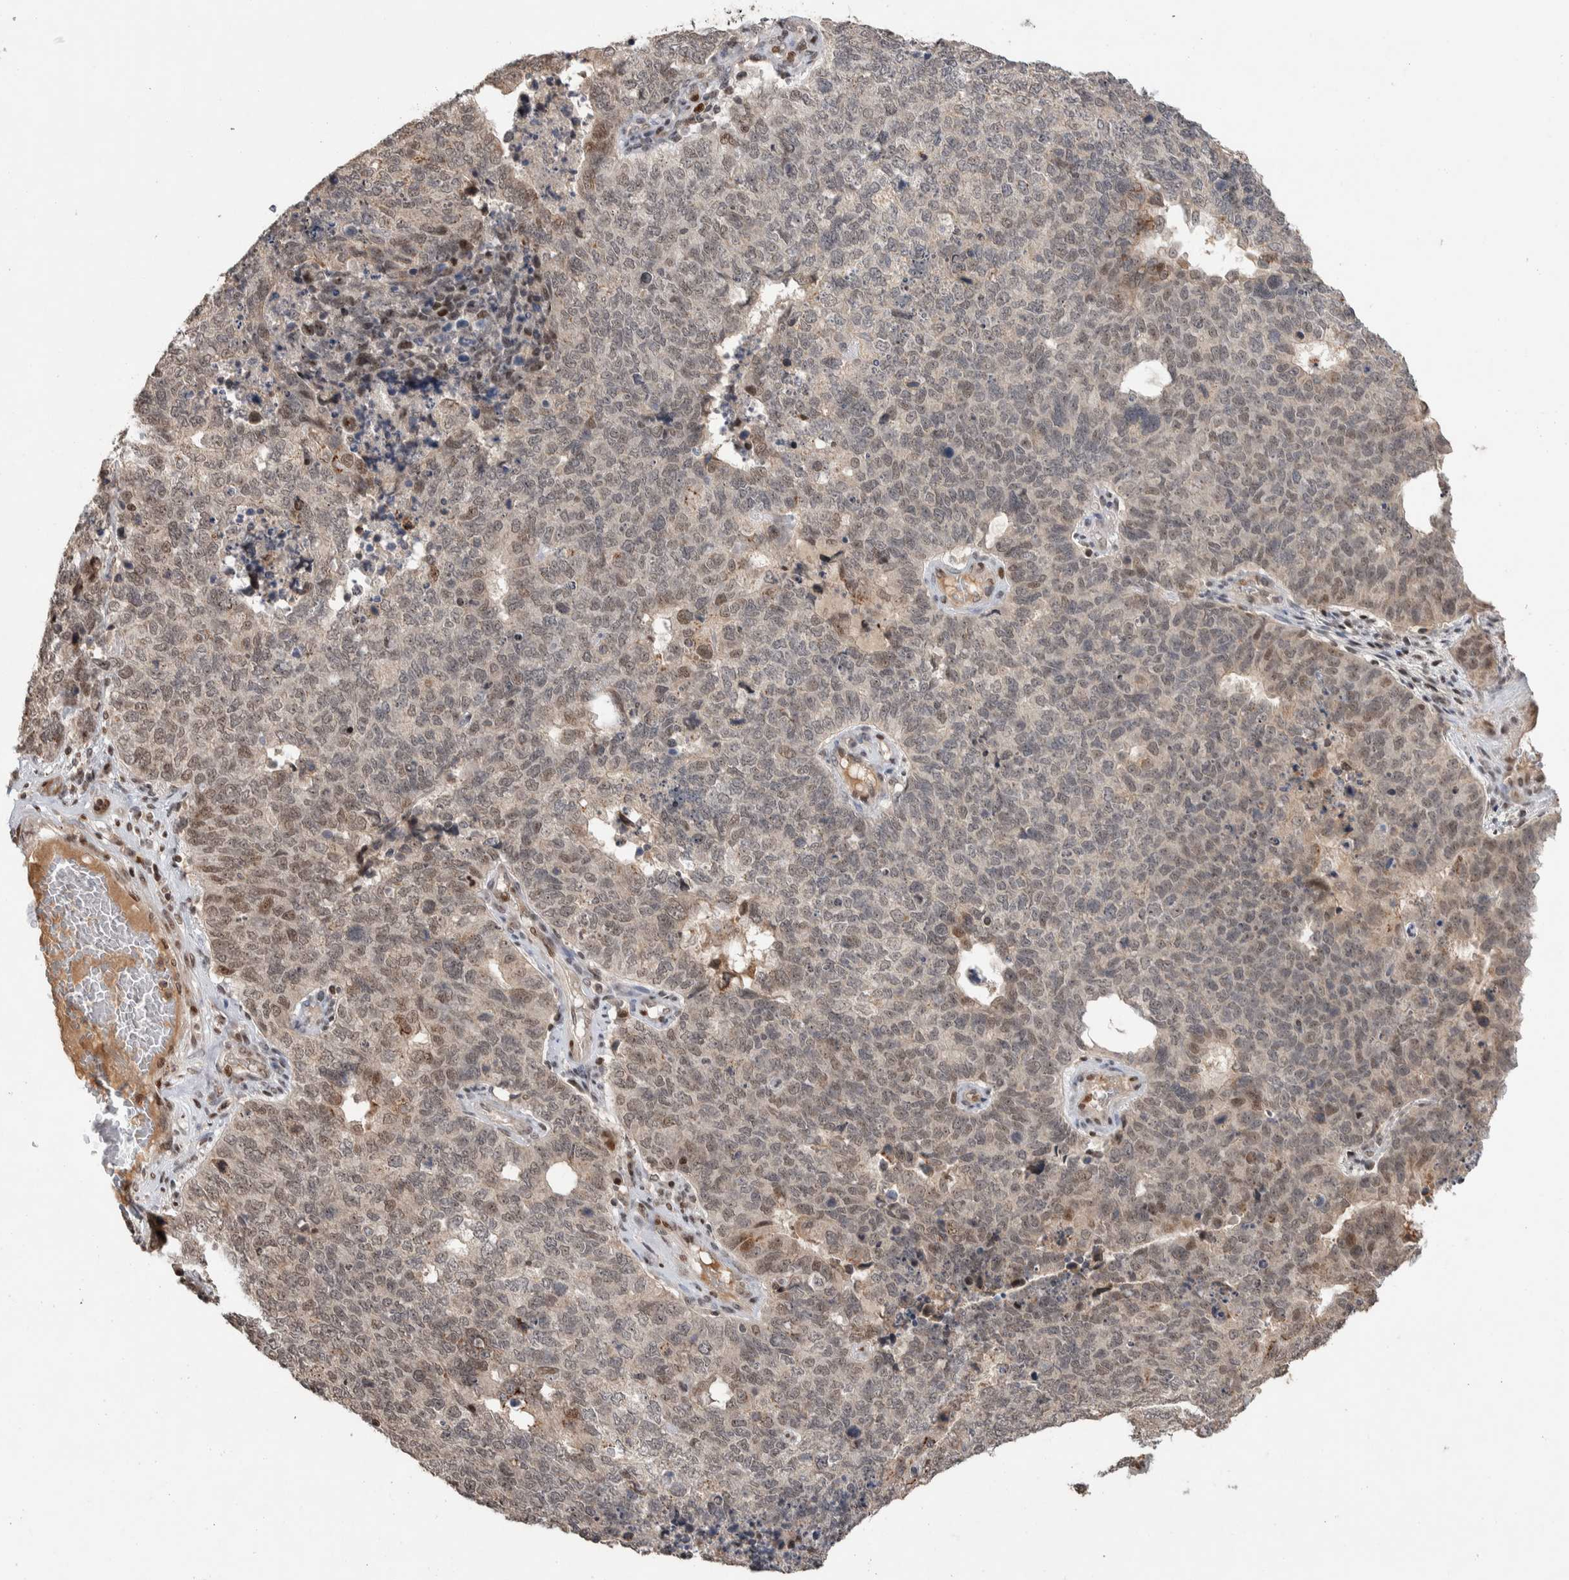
{"staining": {"intensity": "weak", "quantity": "<25%", "location": "nuclear"}, "tissue": "cervical cancer", "cell_type": "Tumor cells", "image_type": "cancer", "snomed": [{"axis": "morphology", "description": "Squamous cell carcinoma, NOS"}, {"axis": "topography", "description": "Cervix"}], "caption": "Human squamous cell carcinoma (cervical) stained for a protein using immunohistochemistry (IHC) demonstrates no staining in tumor cells.", "gene": "ZNF521", "patient": {"sex": "female", "age": 63}}